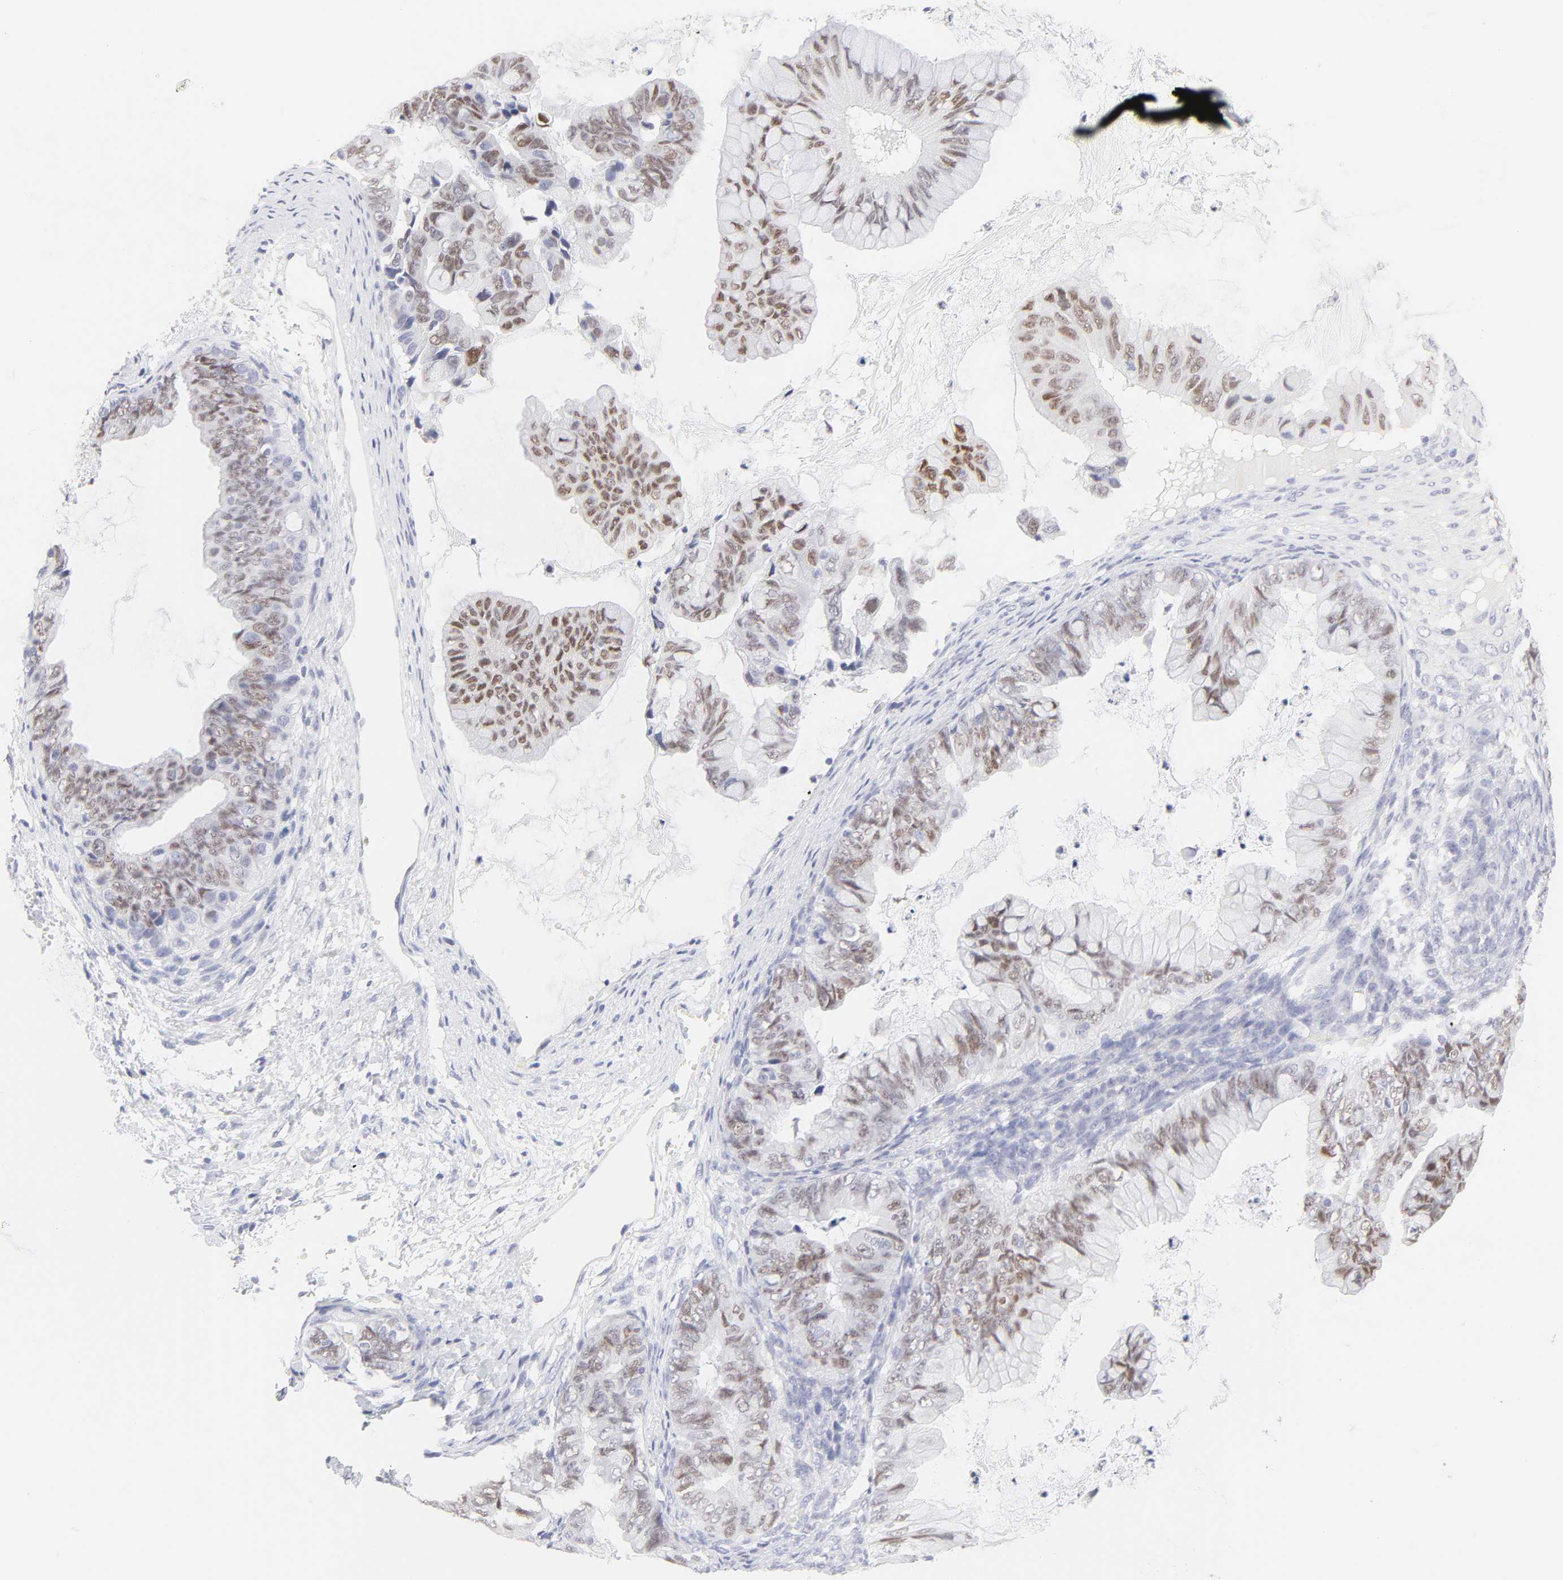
{"staining": {"intensity": "moderate", "quantity": "25%-75%", "location": "nuclear"}, "tissue": "ovarian cancer", "cell_type": "Tumor cells", "image_type": "cancer", "snomed": [{"axis": "morphology", "description": "Cystadenocarcinoma, mucinous, NOS"}, {"axis": "topography", "description": "Ovary"}], "caption": "This is a micrograph of immunohistochemistry (IHC) staining of ovarian cancer (mucinous cystadenocarcinoma), which shows moderate expression in the nuclear of tumor cells.", "gene": "ELF3", "patient": {"sex": "female", "age": 36}}